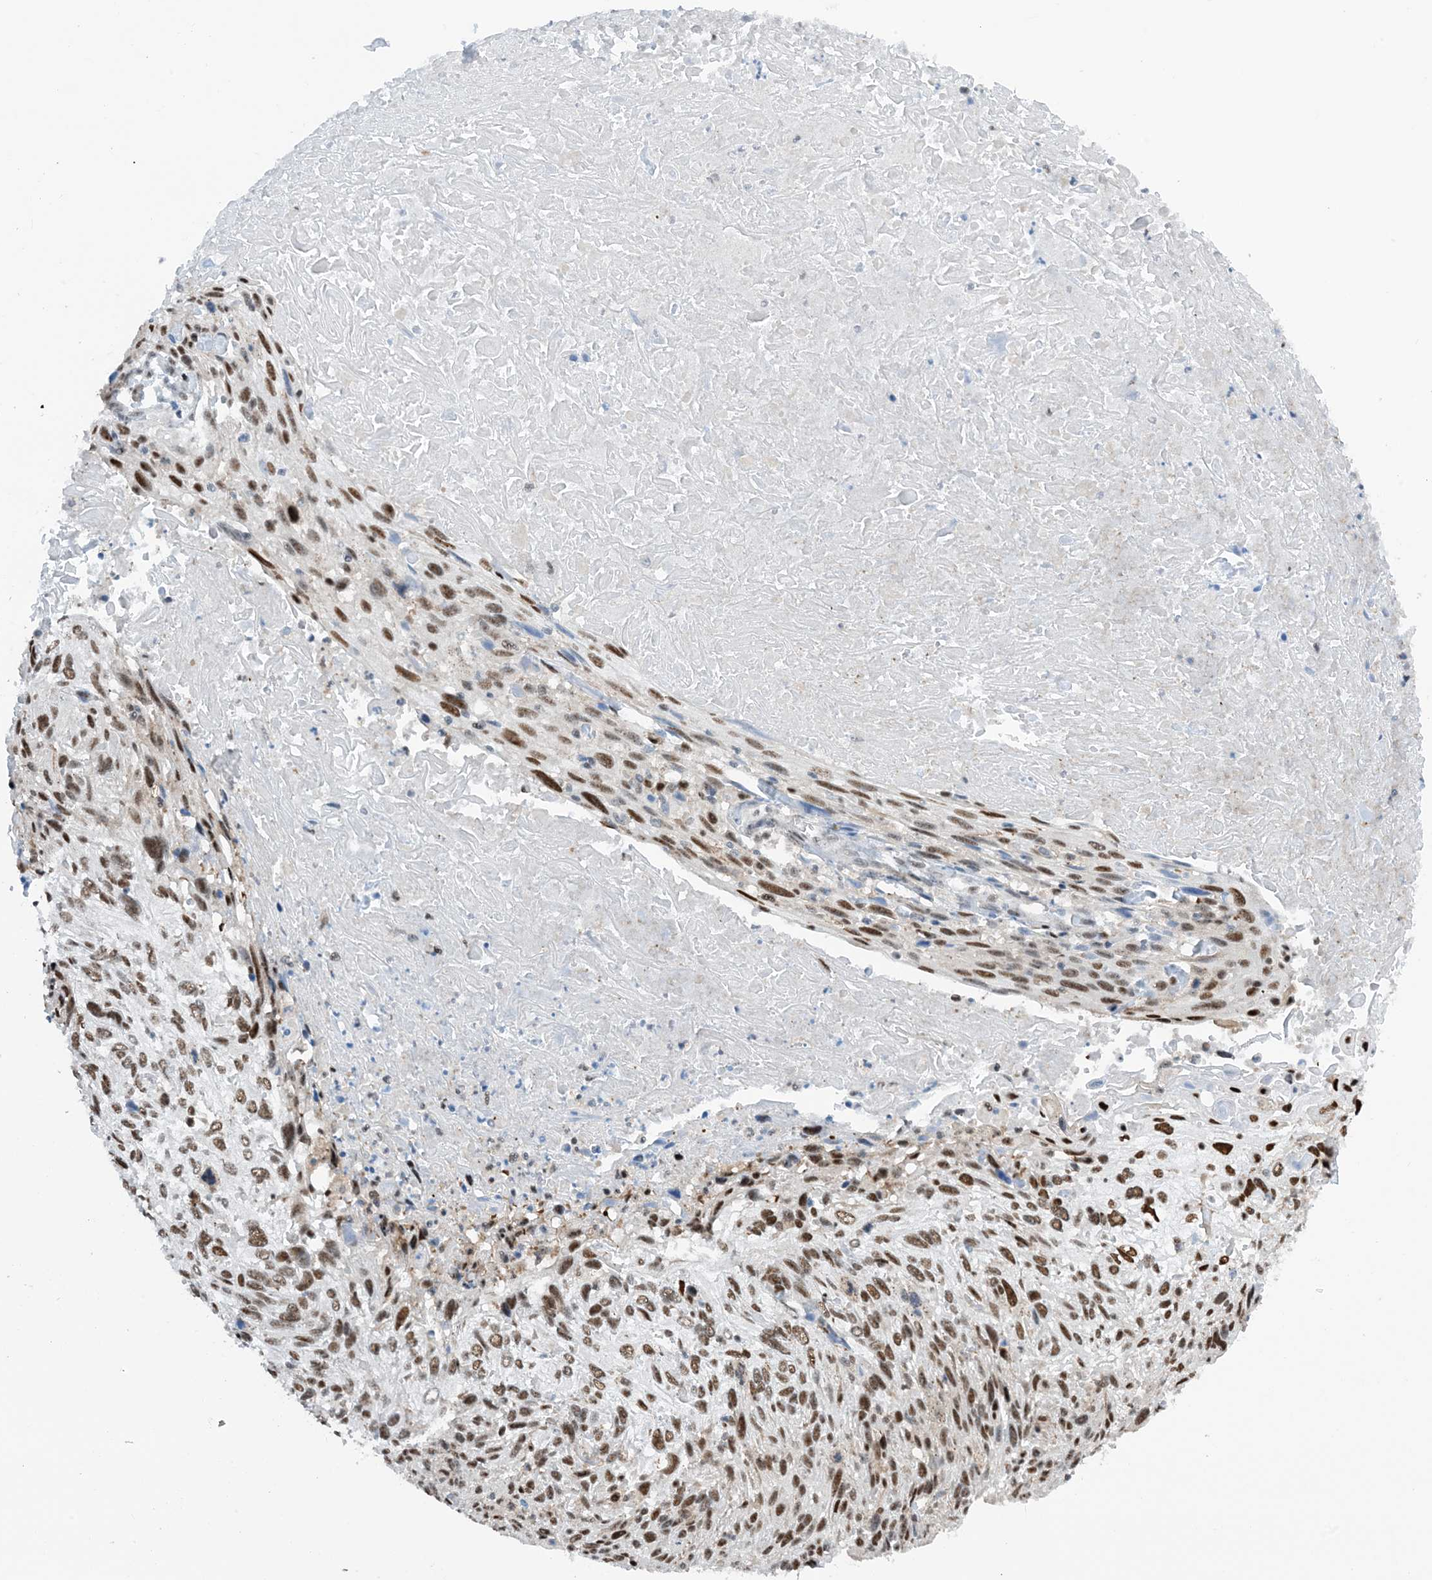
{"staining": {"intensity": "moderate", "quantity": ">75%", "location": "nuclear"}, "tissue": "cervical cancer", "cell_type": "Tumor cells", "image_type": "cancer", "snomed": [{"axis": "morphology", "description": "Squamous cell carcinoma, NOS"}, {"axis": "topography", "description": "Cervix"}], "caption": "Cervical squamous cell carcinoma tissue shows moderate nuclear staining in approximately >75% of tumor cells, visualized by immunohistochemistry.", "gene": "HEMK1", "patient": {"sex": "female", "age": 51}}